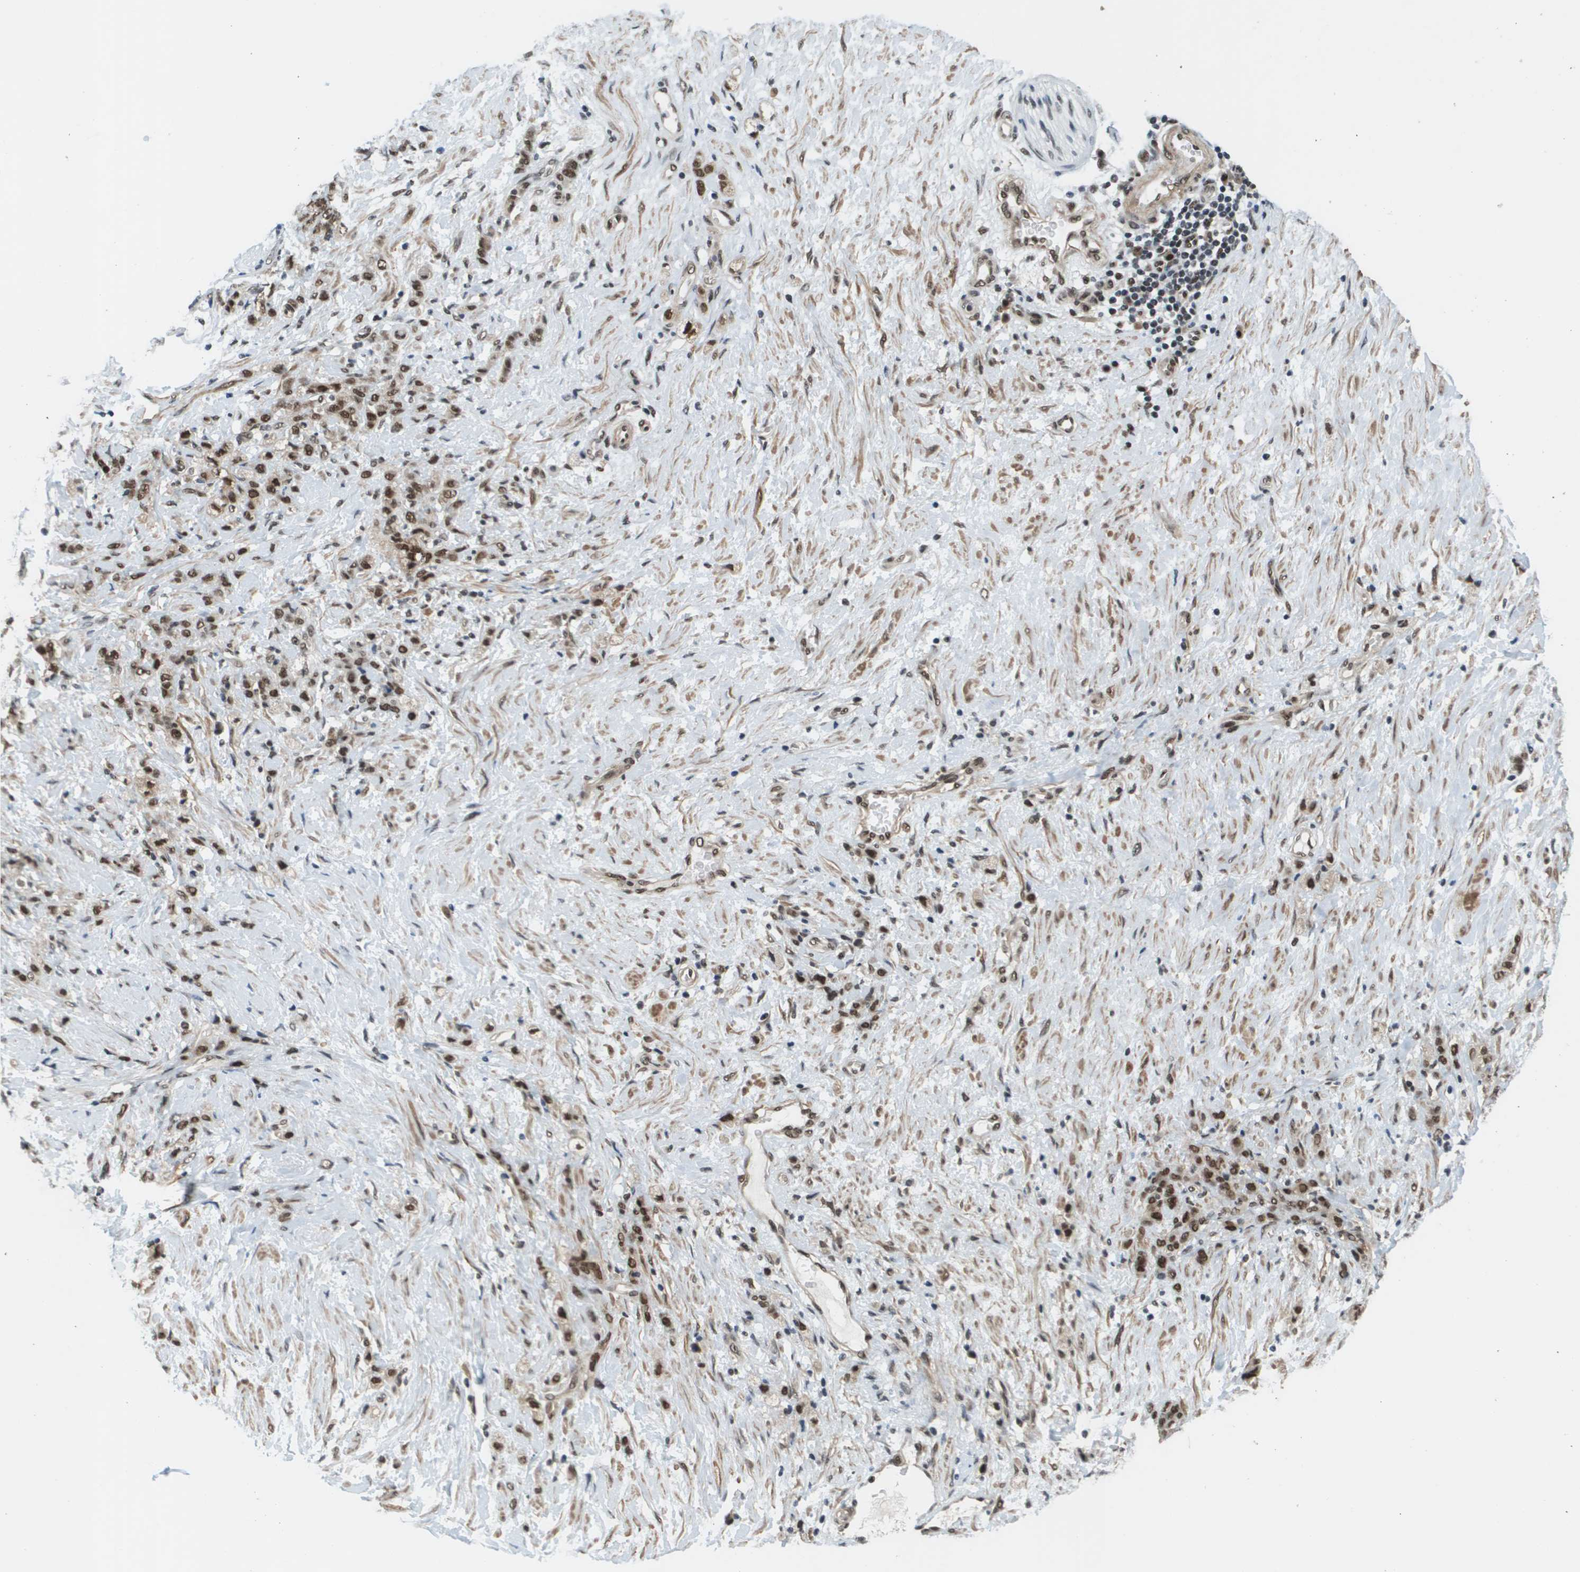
{"staining": {"intensity": "moderate", "quantity": ">75%", "location": "nuclear"}, "tissue": "stomach cancer", "cell_type": "Tumor cells", "image_type": "cancer", "snomed": [{"axis": "morphology", "description": "Adenocarcinoma, NOS"}, {"axis": "topography", "description": "Stomach"}], "caption": "Immunohistochemistry micrograph of neoplastic tissue: human stomach cancer (adenocarcinoma) stained using immunohistochemistry reveals medium levels of moderate protein expression localized specifically in the nuclear of tumor cells, appearing as a nuclear brown color.", "gene": "PRCC", "patient": {"sex": "male", "age": 82}}